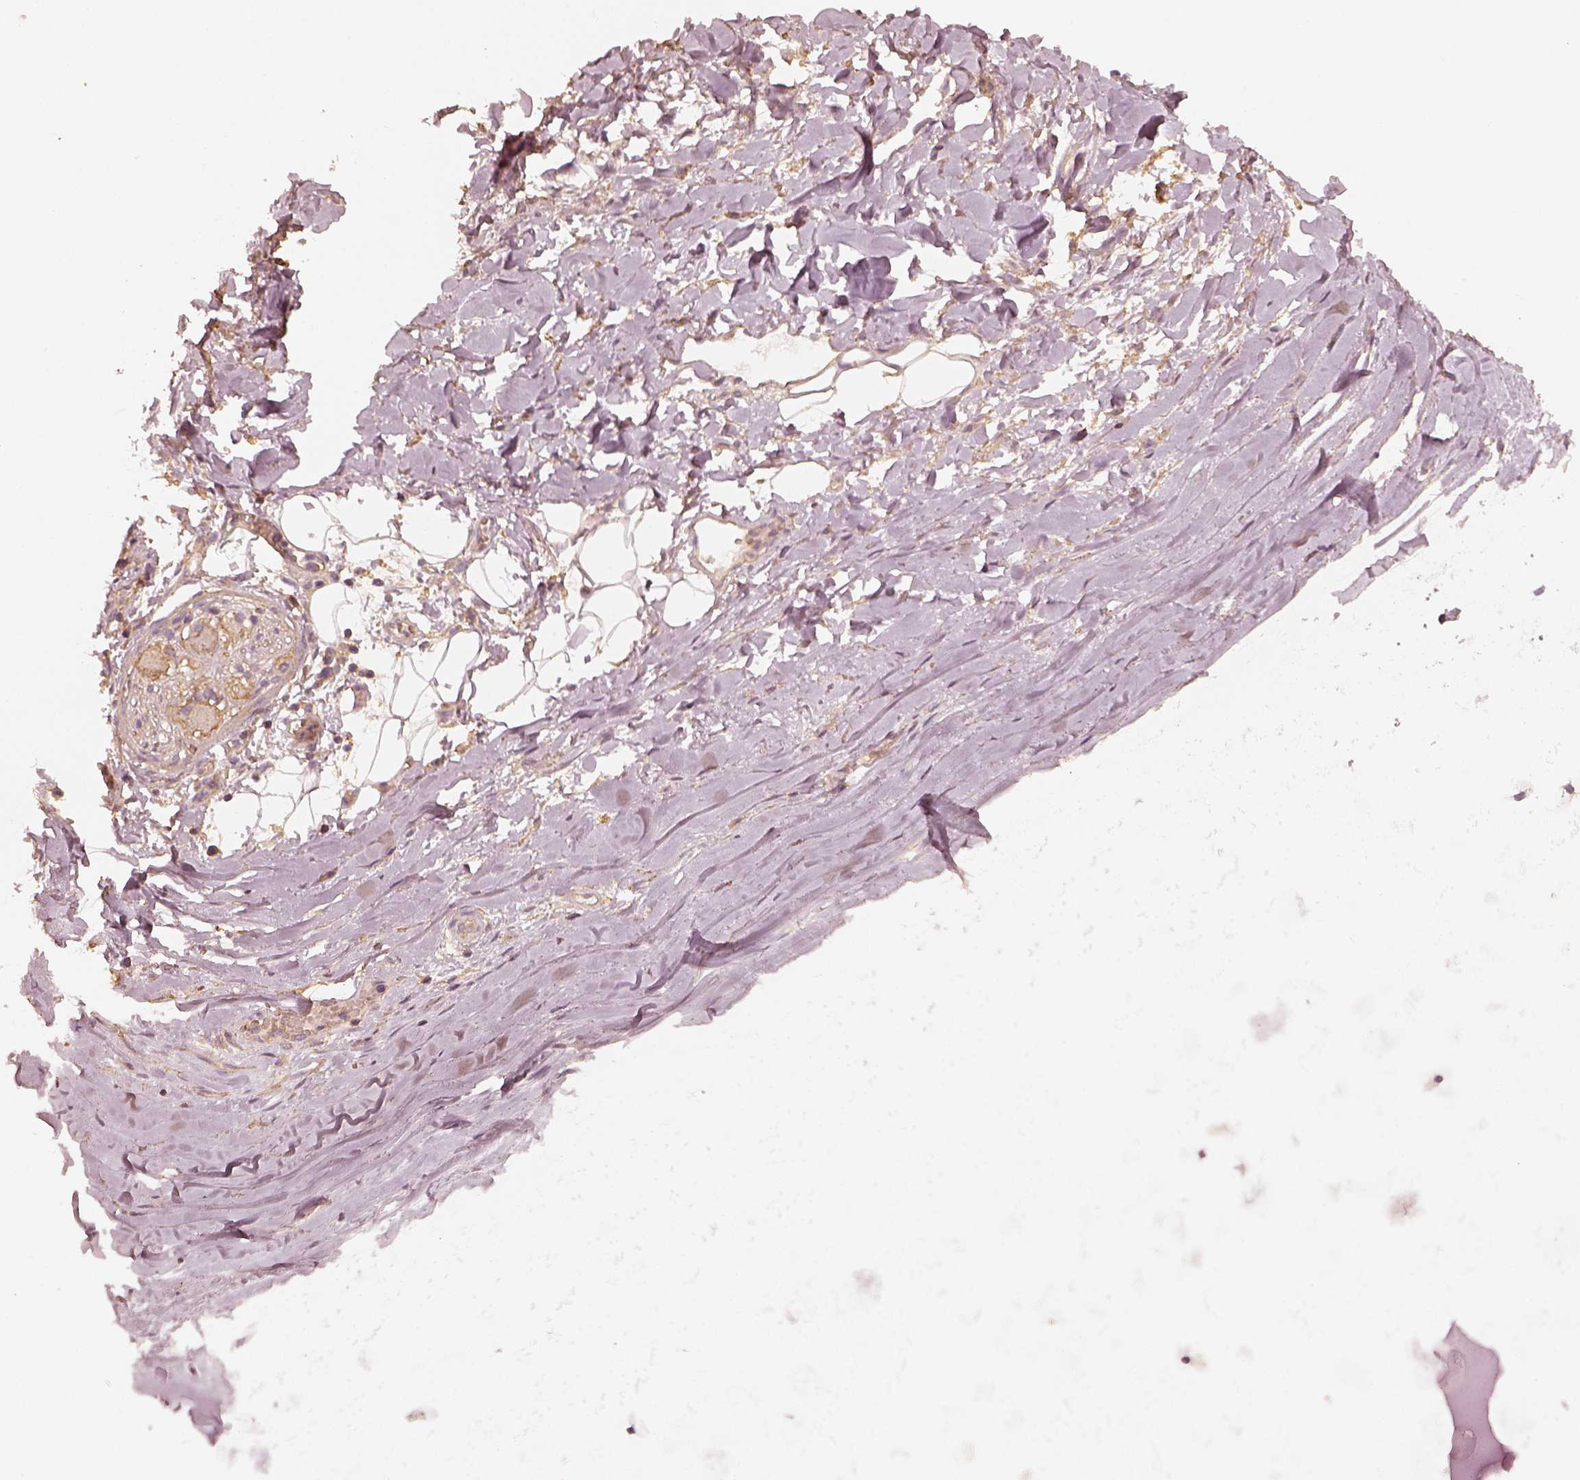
{"staining": {"intensity": "negative", "quantity": "none", "location": "none"}, "tissue": "adipose tissue", "cell_type": "Adipocytes", "image_type": "normal", "snomed": [{"axis": "morphology", "description": "Normal tissue, NOS"}, {"axis": "topography", "description": "Cartilage tissue"}, {"axis": "topography", "description": "Nasopharynx"}, {"axis": "topography", "description": "Thyroid gland"}], "caption": "This histopathology image is of normal adipose tissue stained with IHC to label a protein in brown with the nuclei are counter-stained blue. There is no staining in adipocytes. (Immunohistochemistry, brightfield microscopy, high magnification).", "gene": "WDR7", "patient": {"sex": "male", "age": 63}}